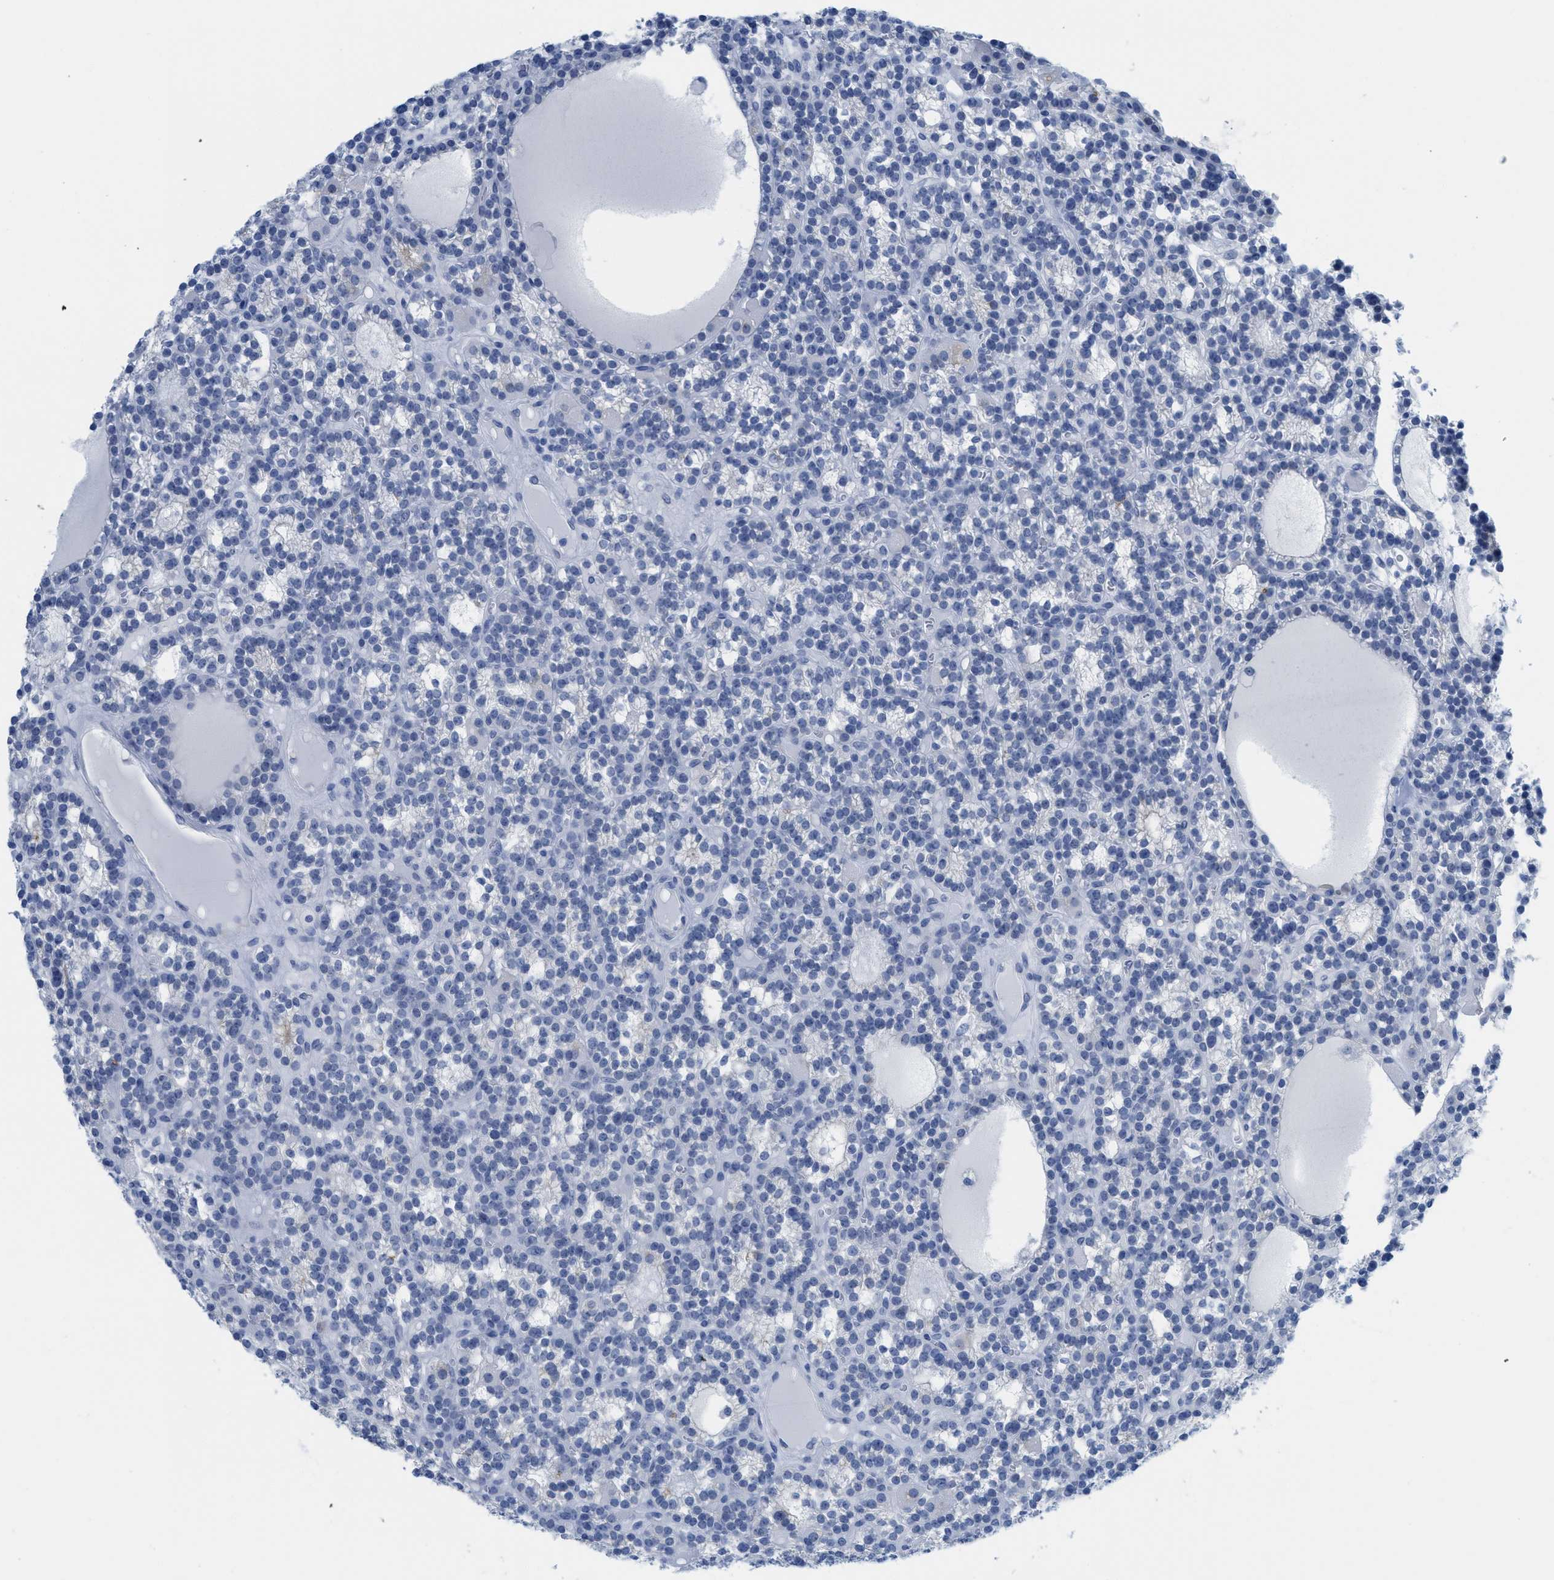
{"staining": {"intensity": "moderate", "quantity": "<25%", "location": "cytoplasmic/membranous"}, "tissue": "parathyroid gland", "cell_type": "Glandular cells", "image_type": "normal", "snomed": [{"axis": "morphology", "description": "Normal tissue, NOS"}, {"axis": "morphology", "description": "Adenoma, NOS"}, {"axis": "topography", "description": "Parathyroid gland"}], "caption": "Parathyroid gland stained with DAB (3,3'-diaminobenzidine) immunohistochemistry displays low levels of moderate cytoplasmic/membranous positivity in approximately <25% of glandular cells. (DAB (3,3'-diaminobenzidine) IHC, brown staining for protein, blue staining for nuclei).", "gene": "WDR4", "patient": {"sex": "female", "age": 58}}